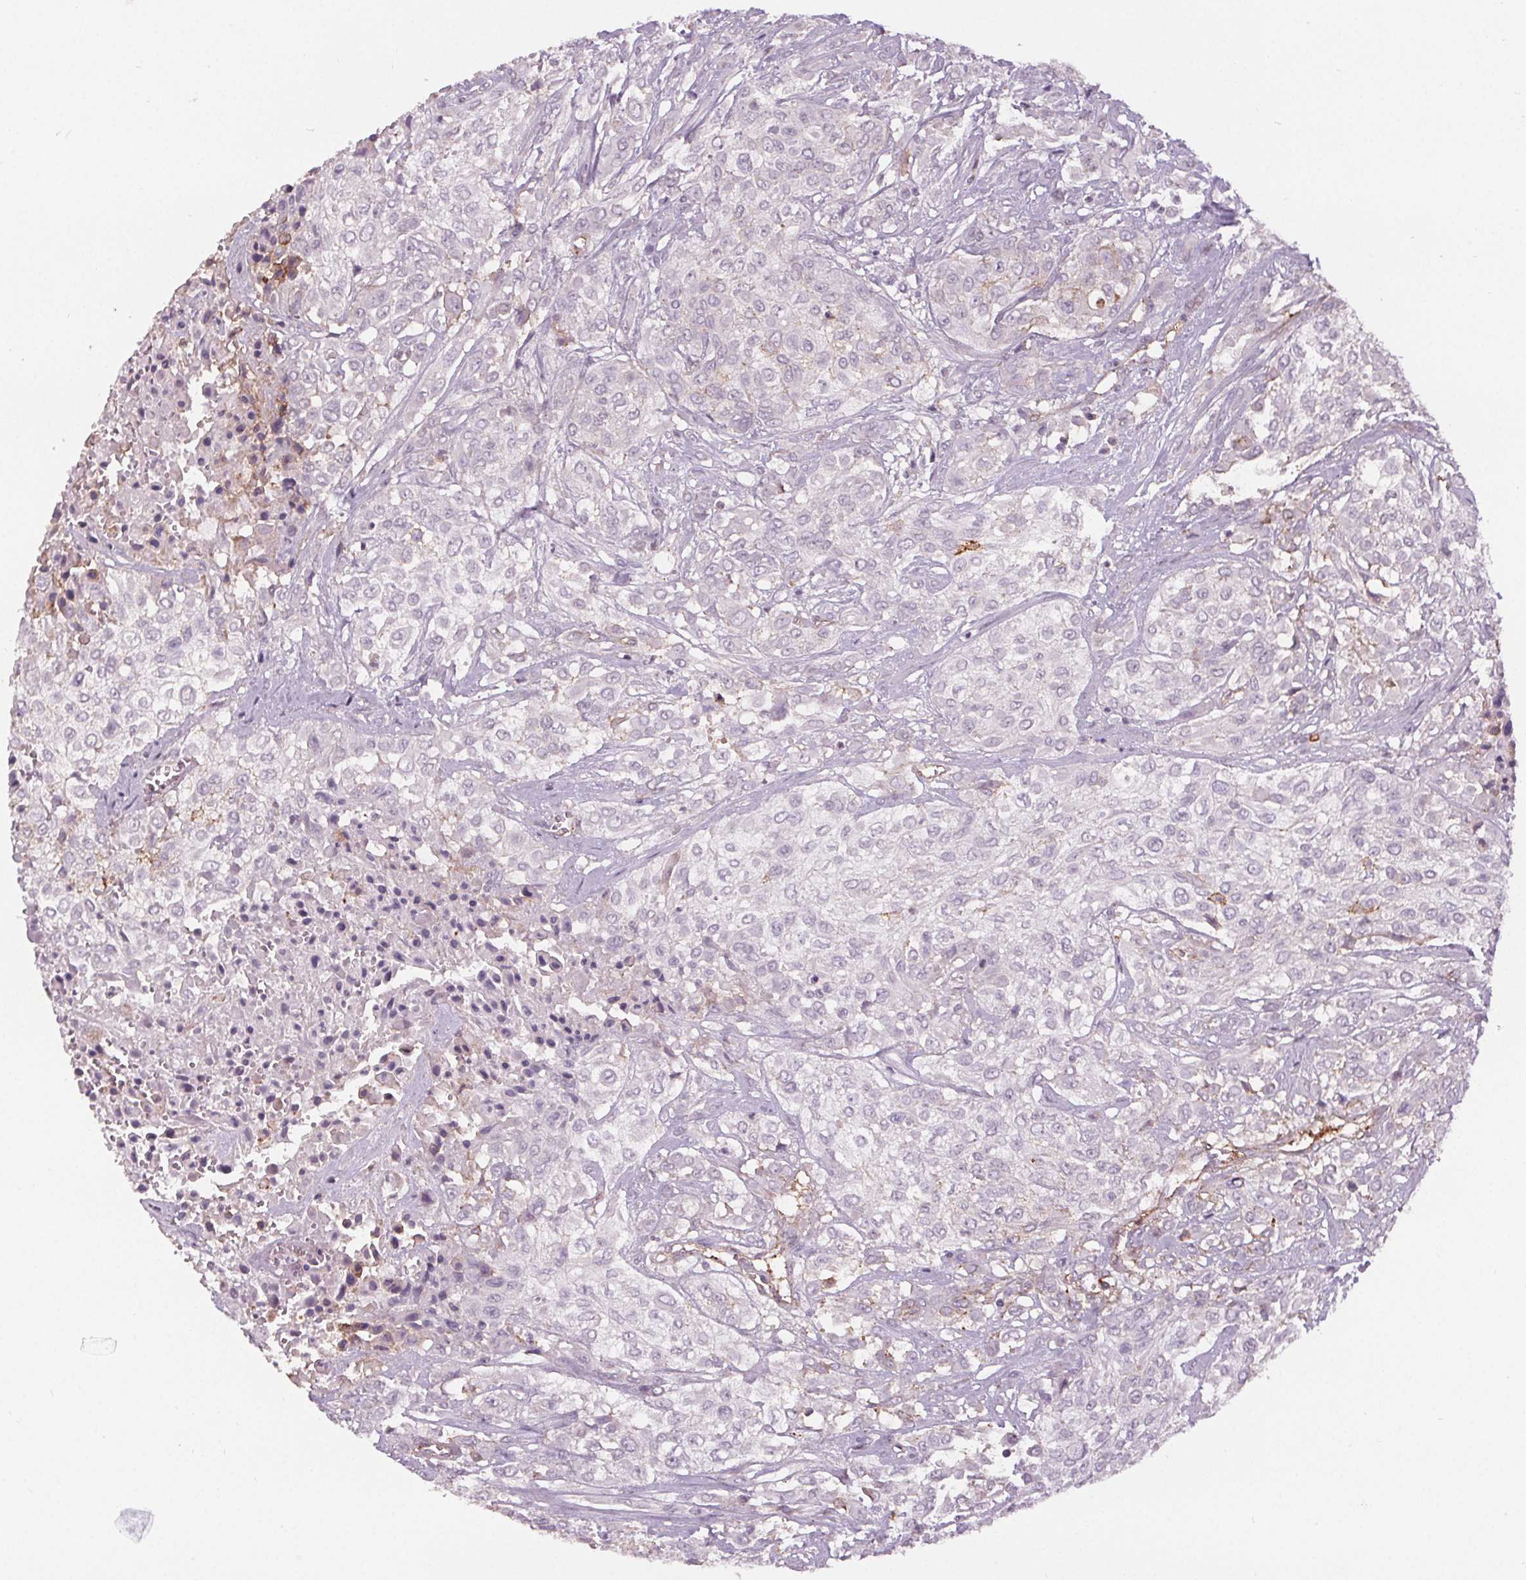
{"staining": {"intensity": "negative", "quantity": "none", "location": "none"}, "tissue": "urothelial cancer", "cell_type": "Tumor cells", "image_type": "cancer", "snomed": [{"axis": "morphology", "description": "Urothelial carcinoma, High grade"}, {"axis": "topography", "description": "Urinary bladder"}], "caption": "Immunohistochemistry of urothelial cancer reveals no positivity in tumor cells.", "gene": "ATP1A1", "patient": {"sex": "male", "age": 57}}